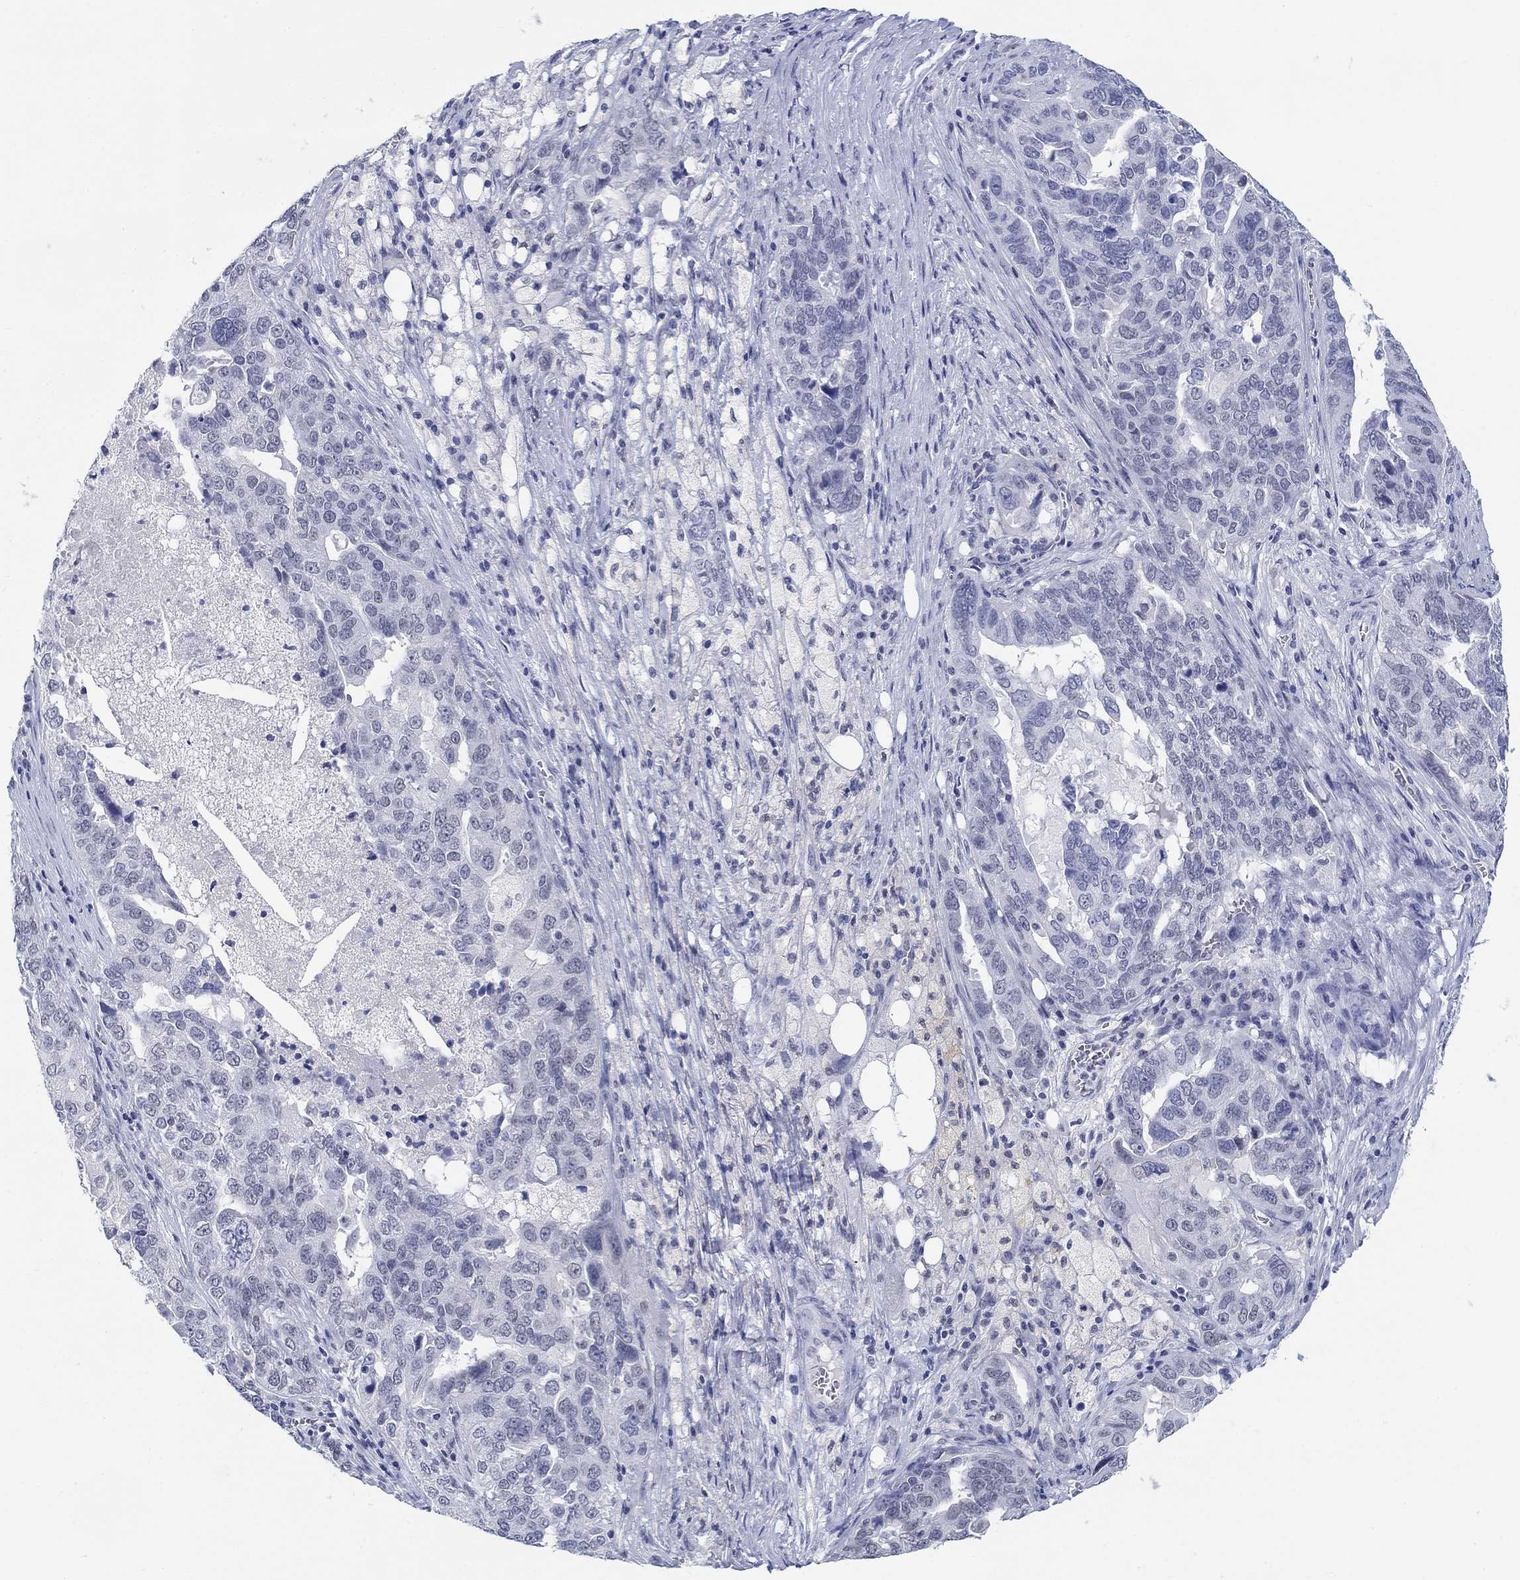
{"staining": {"intensity": "negative", "quantity": "none", "location": "none"}, "tissue": "ovarian cancer", "cell_type": "Tumor cells", "image_type": "cancer", "snomed": [{"axis": "morphology", "description": "Carcinoma, endometroid"}, {"axis": "topography", "description": "Soft tissue"}, {"axis": "topography", "description": "Ovary"}], "caption": "High magnification brightfield microscopy of ovarian endometroid carcinoma stained with DAB (brown) and counterstained with hematoxylin (blue): tumor cells show no significant expression.", "gene": "ANKS1B", "patient": {"sex": "female", "age": 52}}